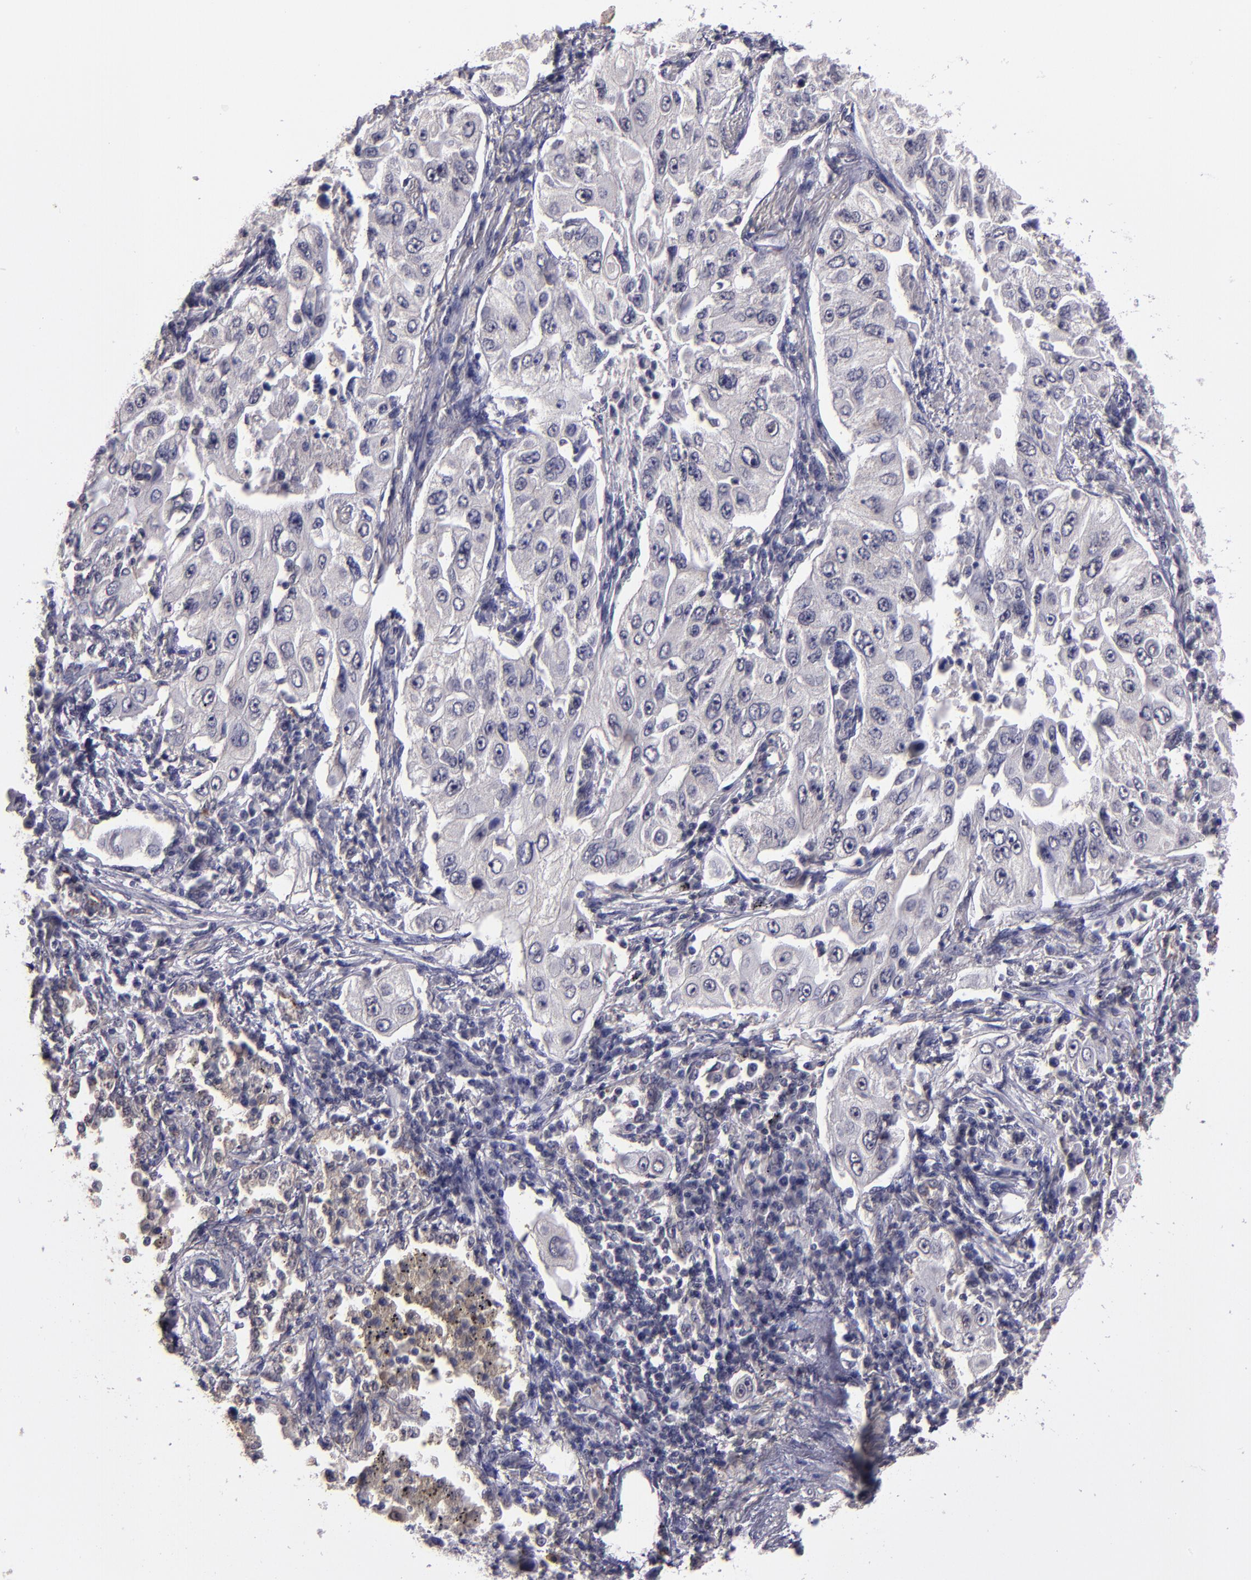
{"staining": {"intensity": "negative", "quantity": "none", "location": "none"}, "tissue": "lung cancer", "cell_type": "Tumor cells", "image_type": "cancer", "snomed": [{"axis": "morphology", "description": "Adenocarcinoma, NOS"}, {"axis": "topography", "description": "Lung"}], "caption": "A micrograph of adenocarcinoma (lung) stained for a protein demonstrates no brown staining in tumor cells.", "gene": "CEBPE", "patient": {"sex": "male", "age": 84}}